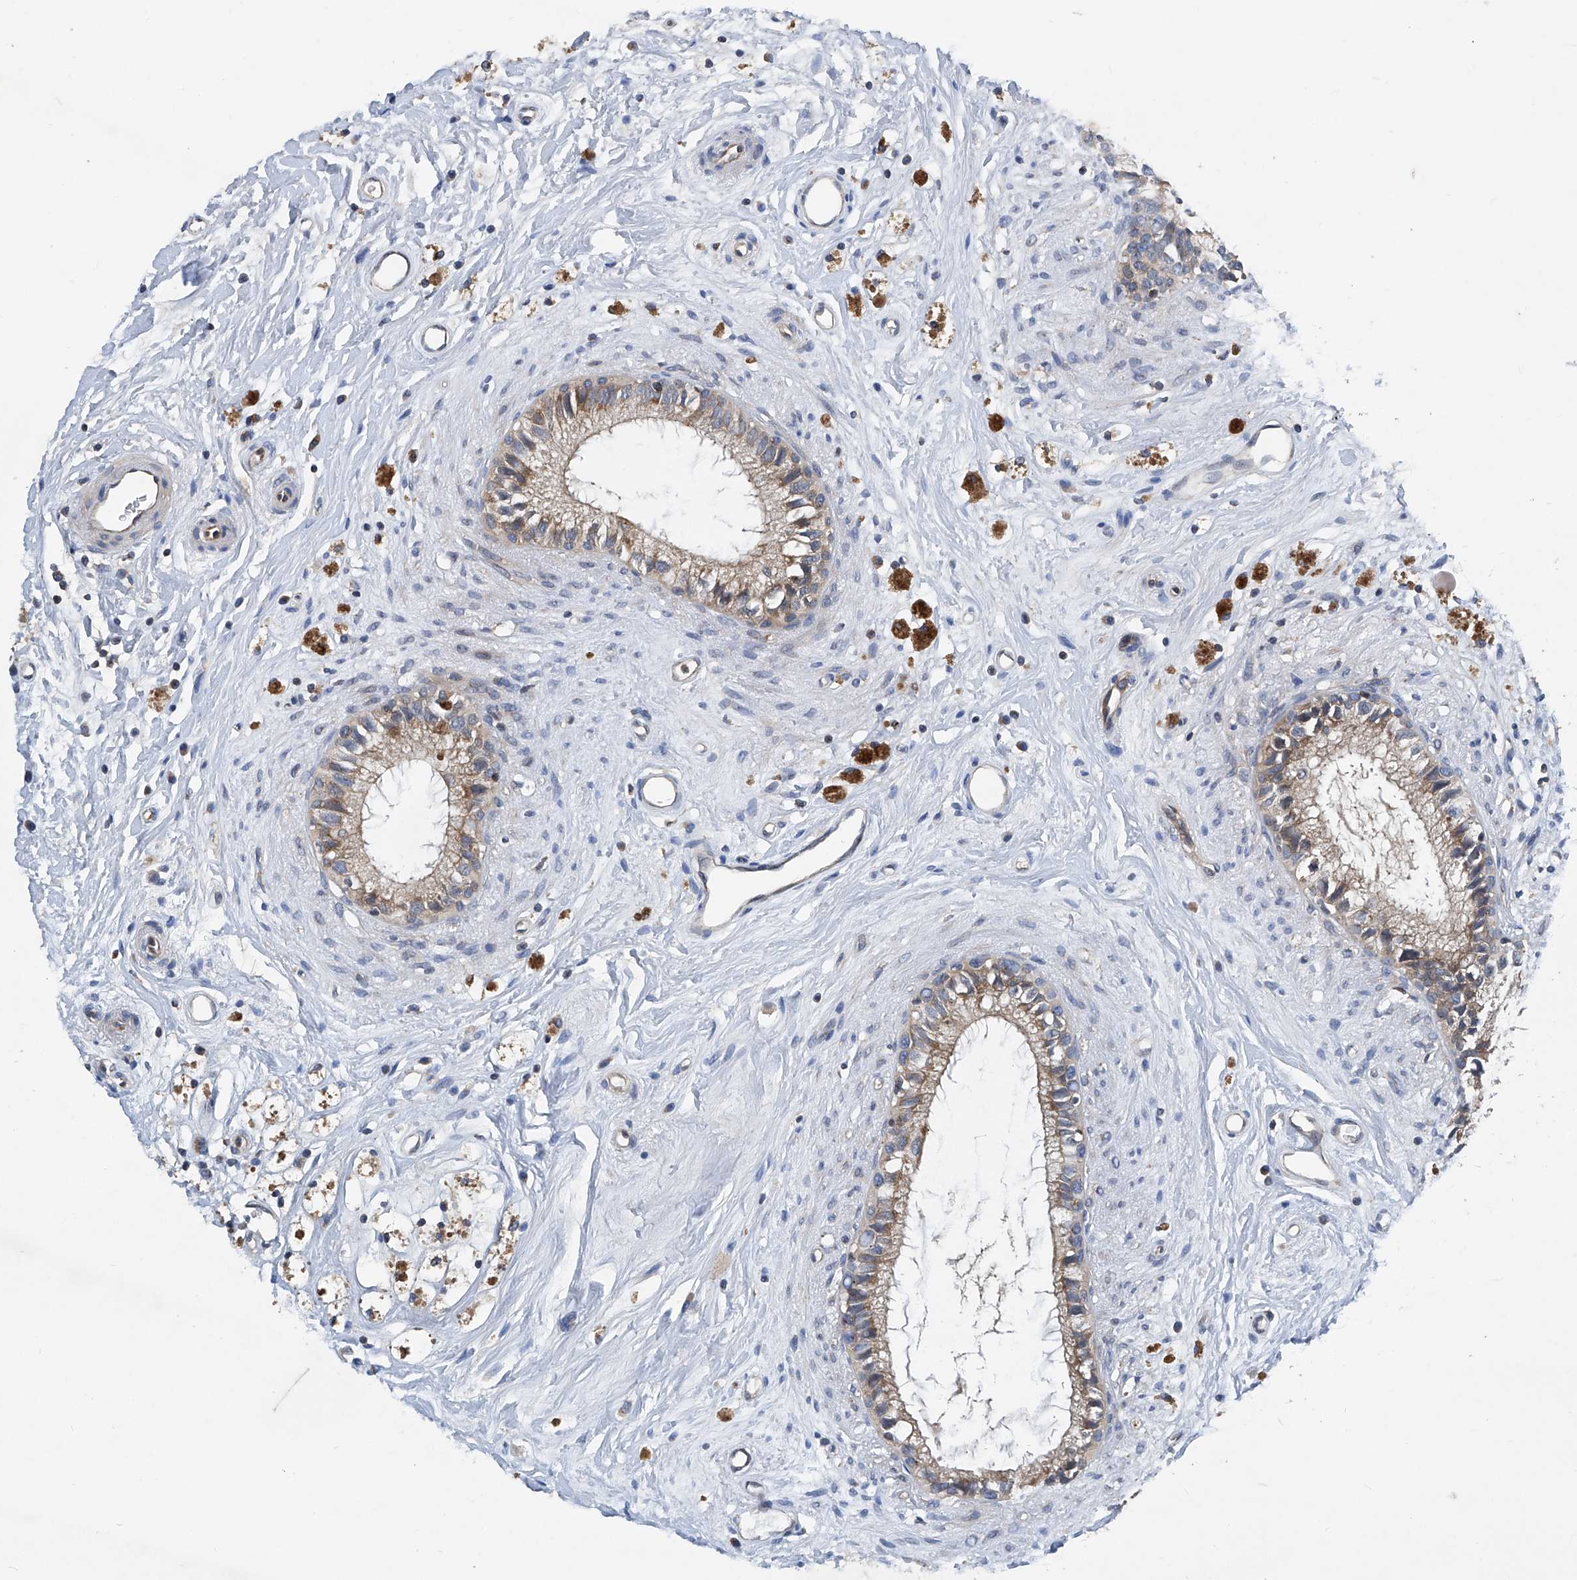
{"staining": {"intensity": "moderate", "quantity": "25%-75%", "location": "cytoplasmic/membranous"}, "tissue": "epididymis", "cell_type": "Glandular cells", "image_type": "normal", "snomed": [{"axis": "morphology", "description": "Normal tissue, NOS"}, {"axis": "topography", "description": "Epididymis"}], "caption": "IHC of unremarkable human epididymis exhibits medium levels of moderate cytoplasmic/membranous expression in approximately 25%-75% of glandular cells. The protein is shown in brown color, while the nuclei are stained blue.", "gene": "TRIM38", "patient": {"sex": "male", "age": 80}}